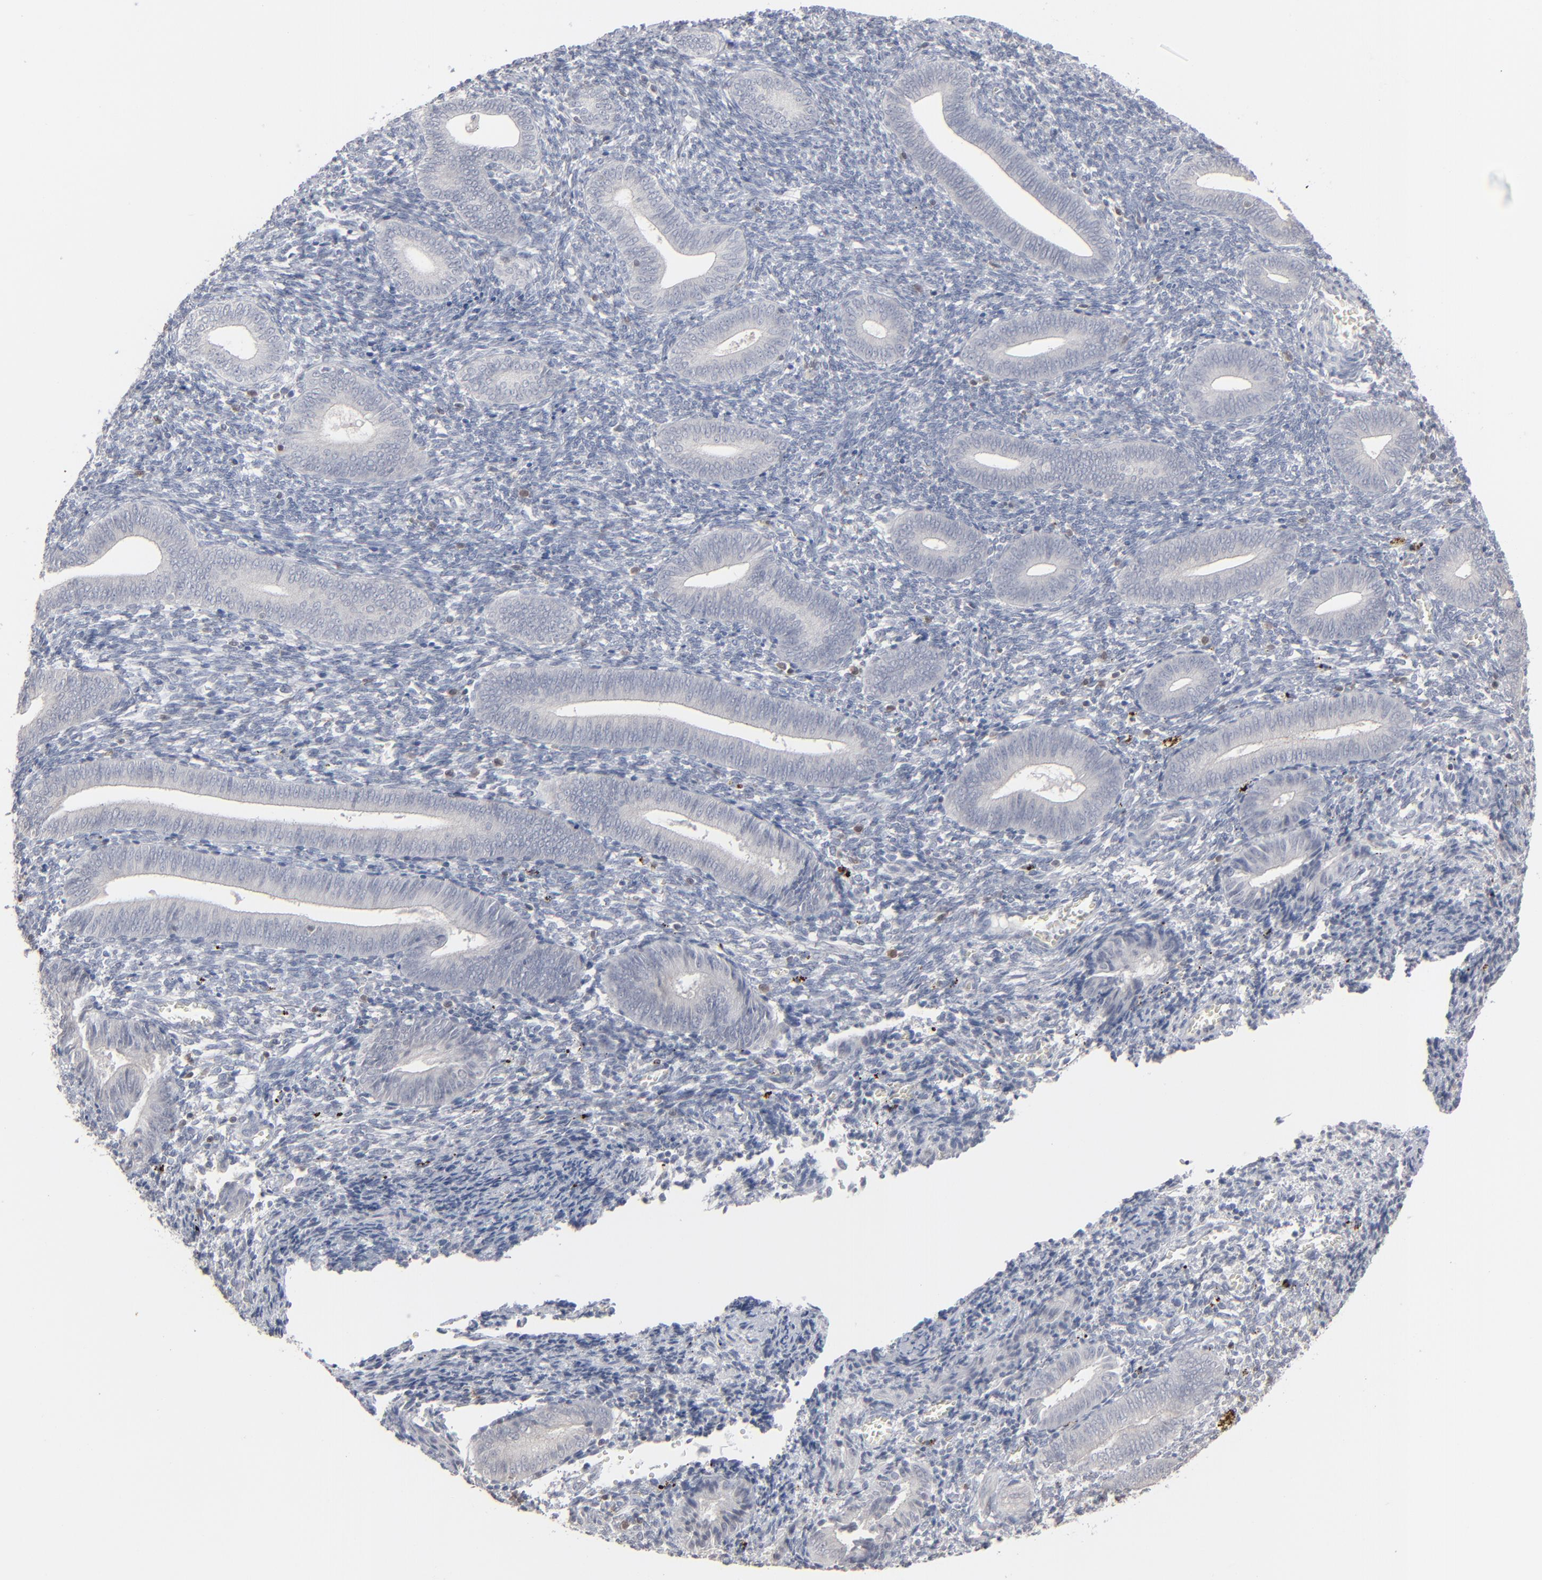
{"staining": {"intensity": "negative", "quantity": "none", "location": "none"}, "tissue": "endometrium", "cell_type": "Cells in endometrial stroma", "image_type": "normal", "snomed": [{"axis": "morphology", "description": "Normal tissue, NOS"}, {"axis": "topography", "description": "Uterus"}, {"axis": "topography", "description": "Endometrium"}], "caption": "Photomicrograph shows no significant protein expression in cells in endometrial stroma of normal endometrium. Brightfield microscopy of immunohistochemistry stained with DAB (3,3'-diaminobenzidine) (brown) and hematoxylin (blue), captured at high magnification.", "gene": "STAT4", "patient": {"sex": "female", "age": 33}}